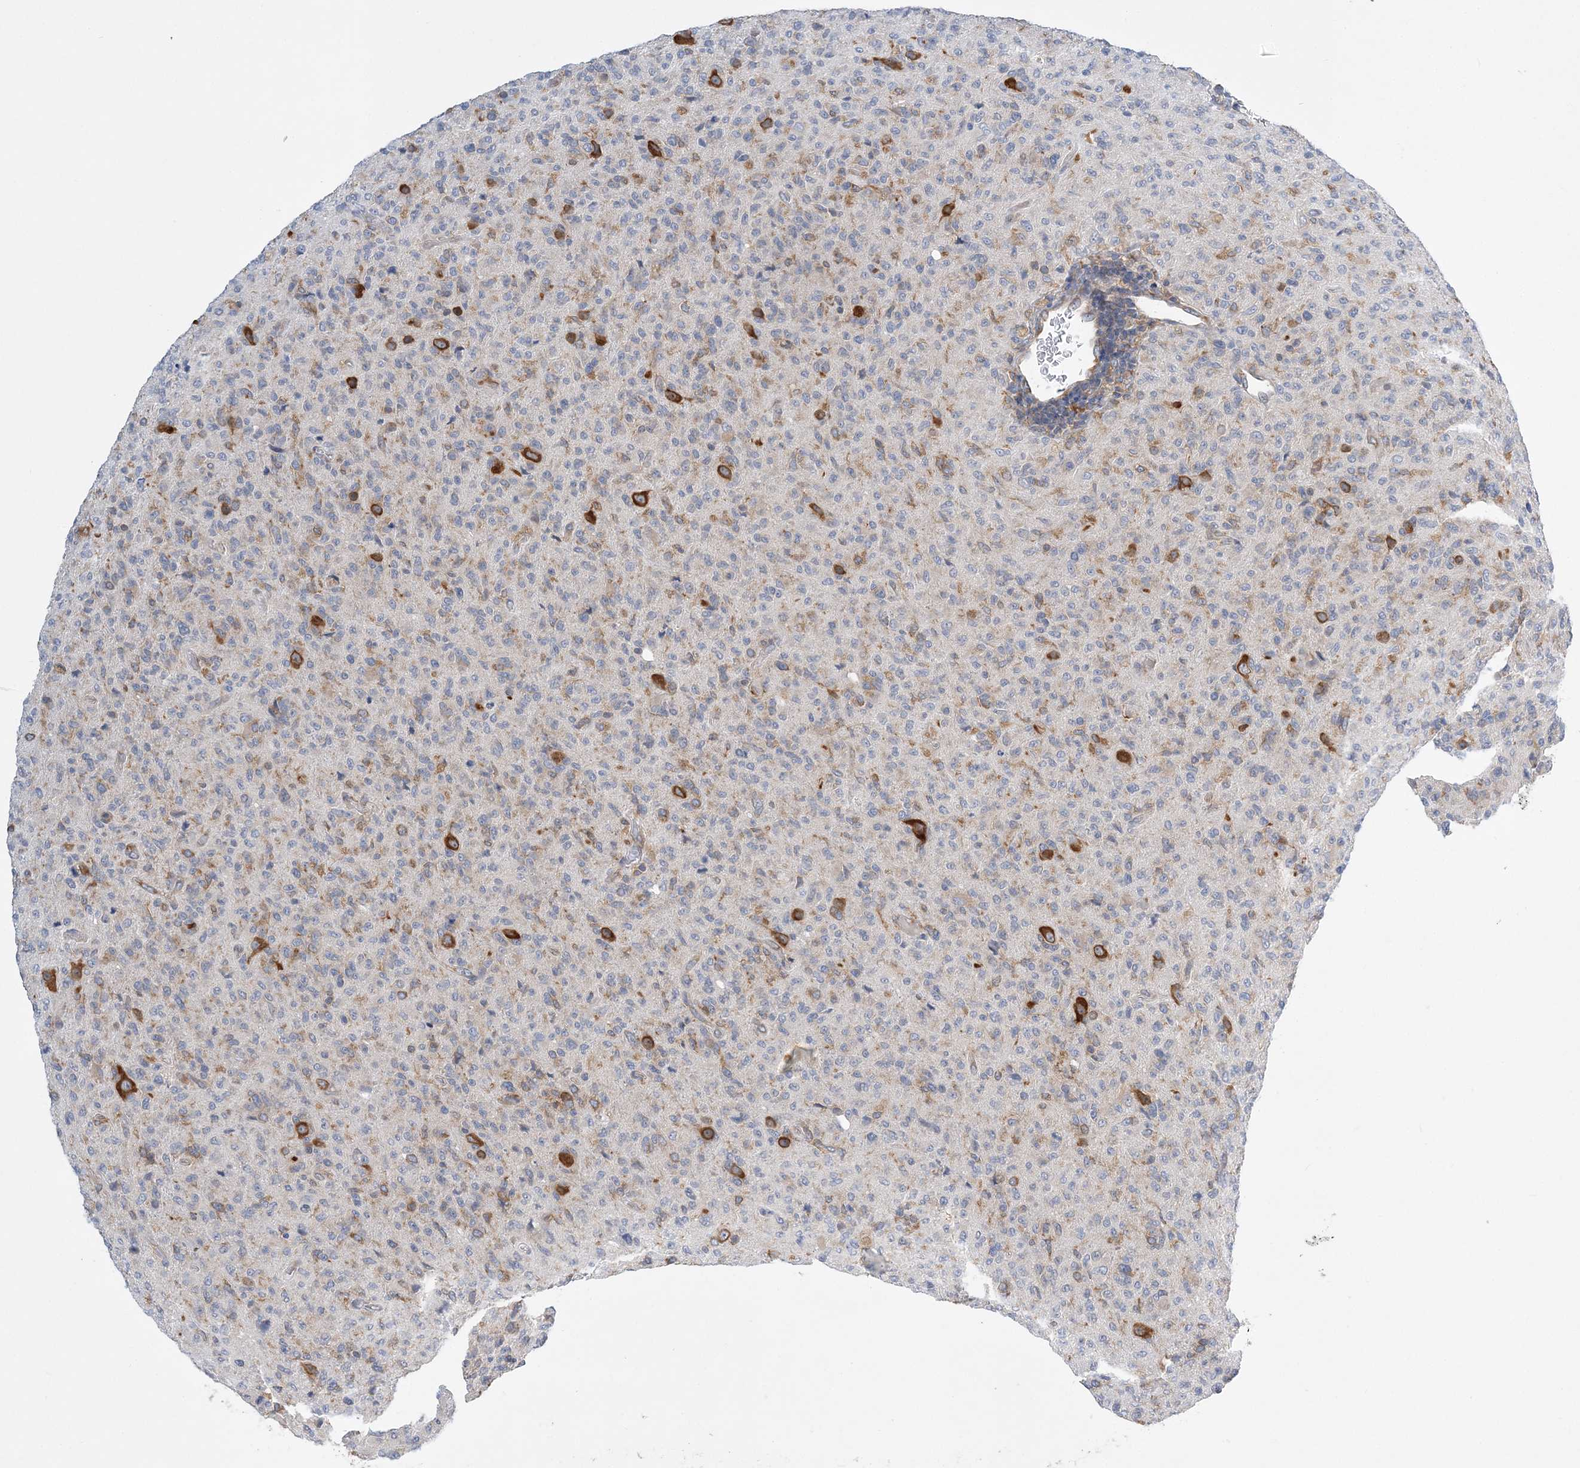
{"staining": {"intensity": "weak", "quantity": "<25%", "location": "cytoplasmic/membranous"}, "tissue": "glioma", "cell_type": "Tumor cells", "image_type": "cancer", "snomed": [{"axis": "morphology", "description": "Glioma, malignant, High grade"}, {"axis": "topography", "description": "Brain"}], "caption": "High magnification brightfield microscopy of glioma stained with DAB (3,3'-diaminobenzidine) (brown) and counterstained with hematoxylin (blue): tumor cells show no significant staining. The staining is performed using DAB (3,3'-diaminobenzidine) brown chromogen with nuclei counter-stained in using hematoxylin.", "gene": "LARP4B", "patient": {"sex": "female", "age": 57}}